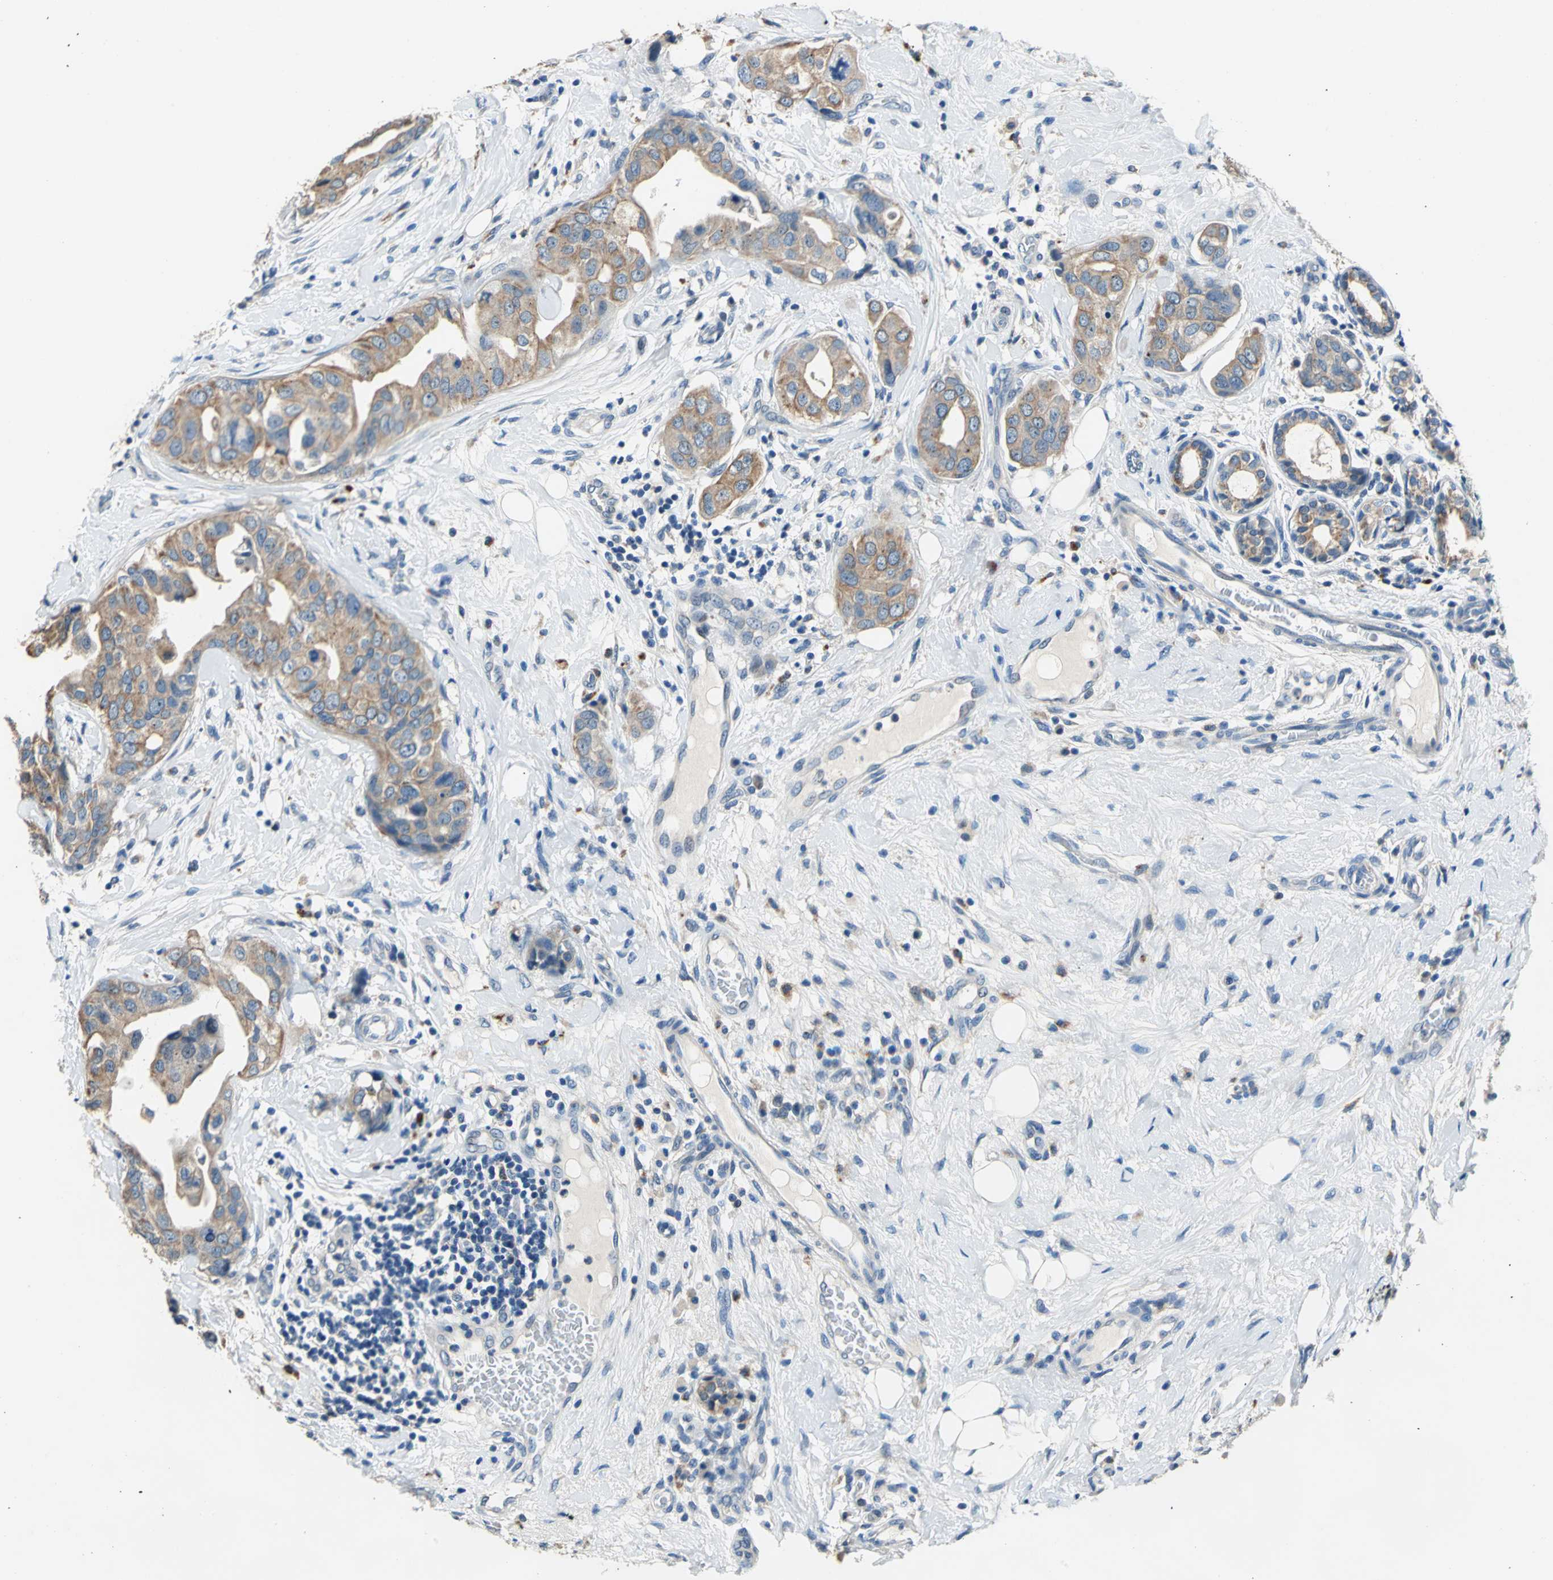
{"staining": {"intensity": "weak", "quantity": ">75%", "location": "cytoplasmic/membranous"}, "tissue": "breast cancer", "cell_type": "Tumor cells", "image_type": "cancer", "snomed": [{"axis": "morphology", "description": "Duct carcinoma"}, {"axis": "topography", "description": "Breast"}], "caption": "An image of breast infiltrating ductal carcinoma stained for a protein shows weak cytoplasmic/membranous brown staining in tumor cells.", "gene": "RASD2", "patient": {"sex": "female", "age": 40}}